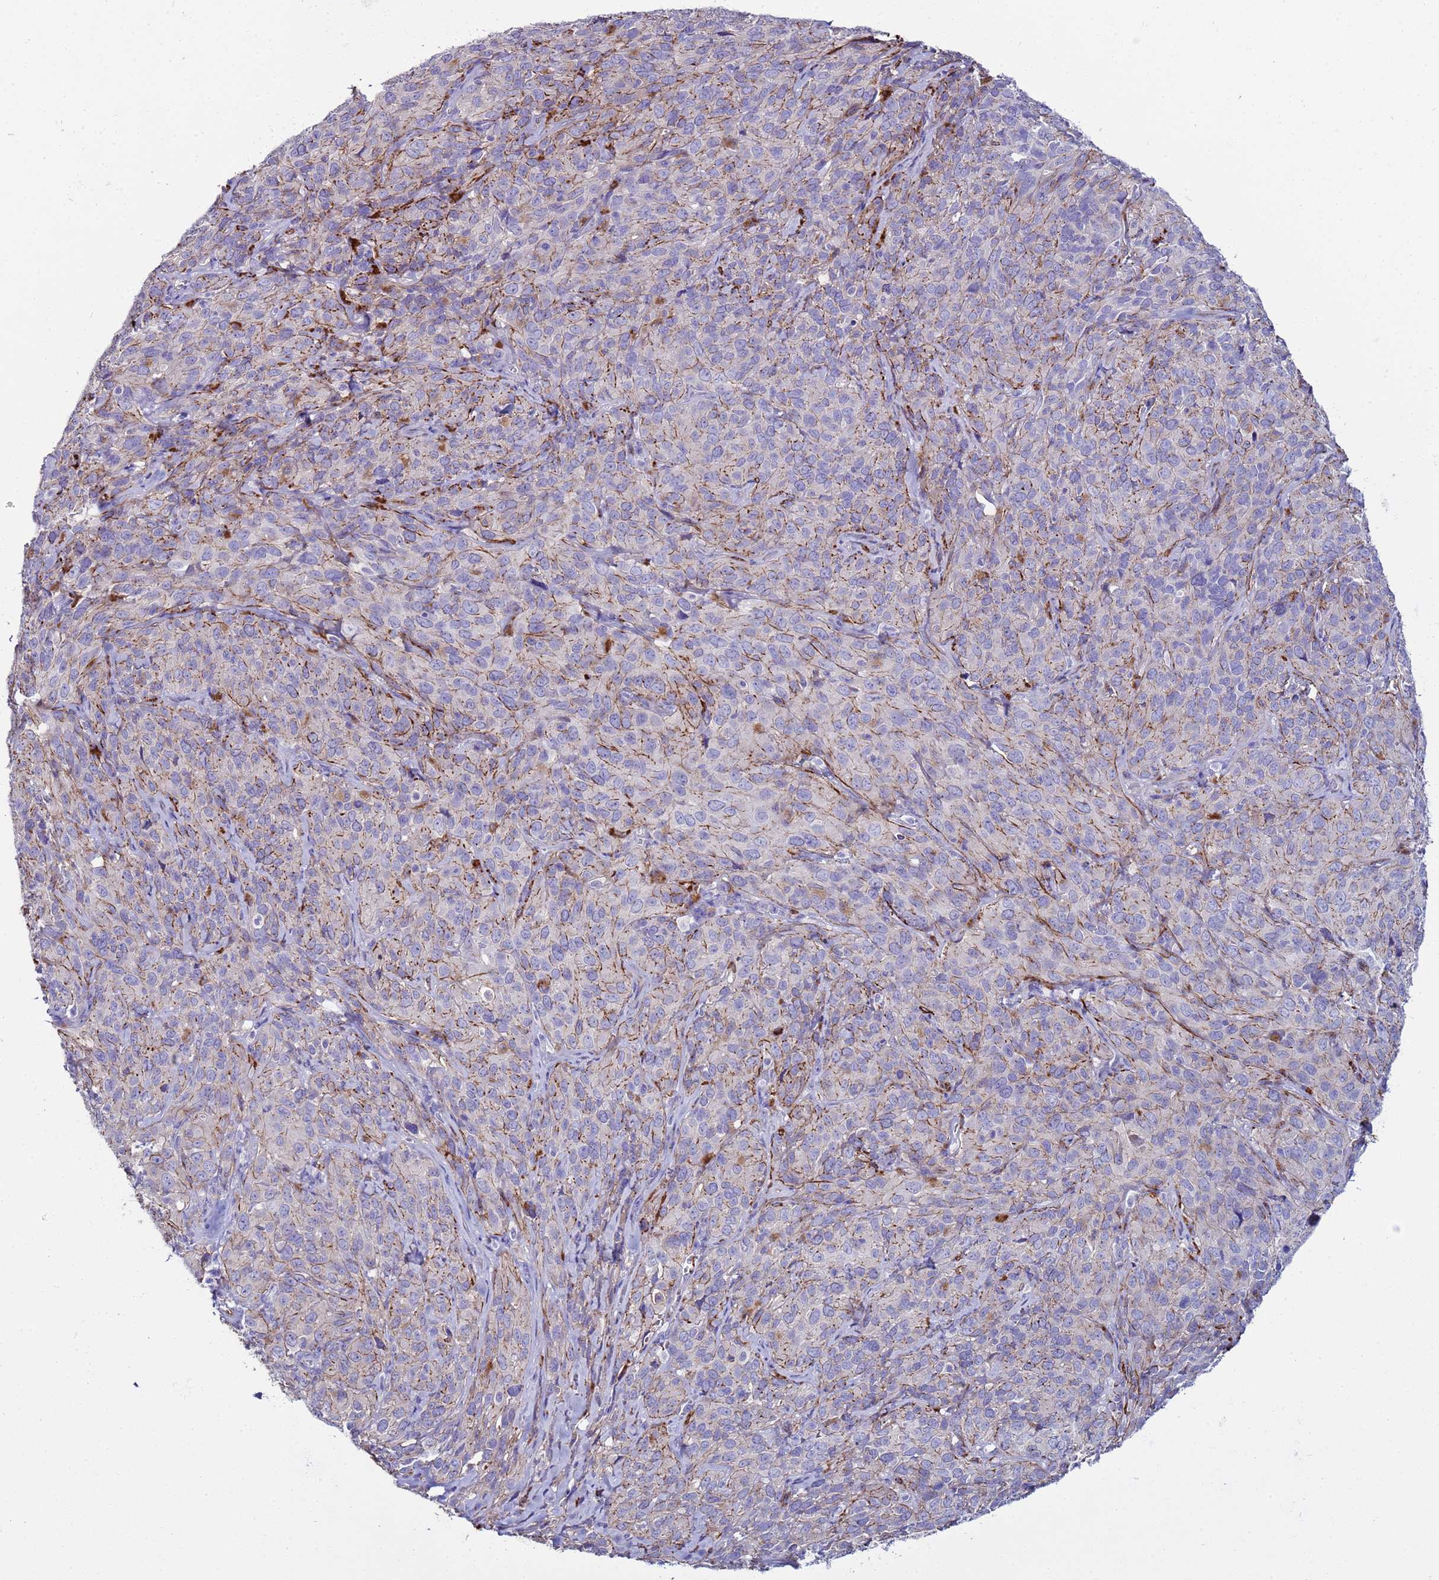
{"staining": {"intensity": "moderate", "quantity": "<25%", "location": "cytoplasmic/membranous"}, "tissue": "cervical cancer", "cell_type": "Tumor cells", "image_type": "cancer", "snomed": [{"axis": "morphology", "description": "Squamous cell carcinoma, NOS"}, {"axis": "topography", "description": "Cervix"}], "caption": "Cervical cancer was stained to show a protein in brown. There is low levels of moderate cytoplasmic/membranous expression in about <25% of tumor cells. Using DAB (brown) and hematoxylin (blue) stains, captured at high magnification using brightfield microscopy.", "gene": "RABL2B", "patient": {"sex": "female", "age": 51}}